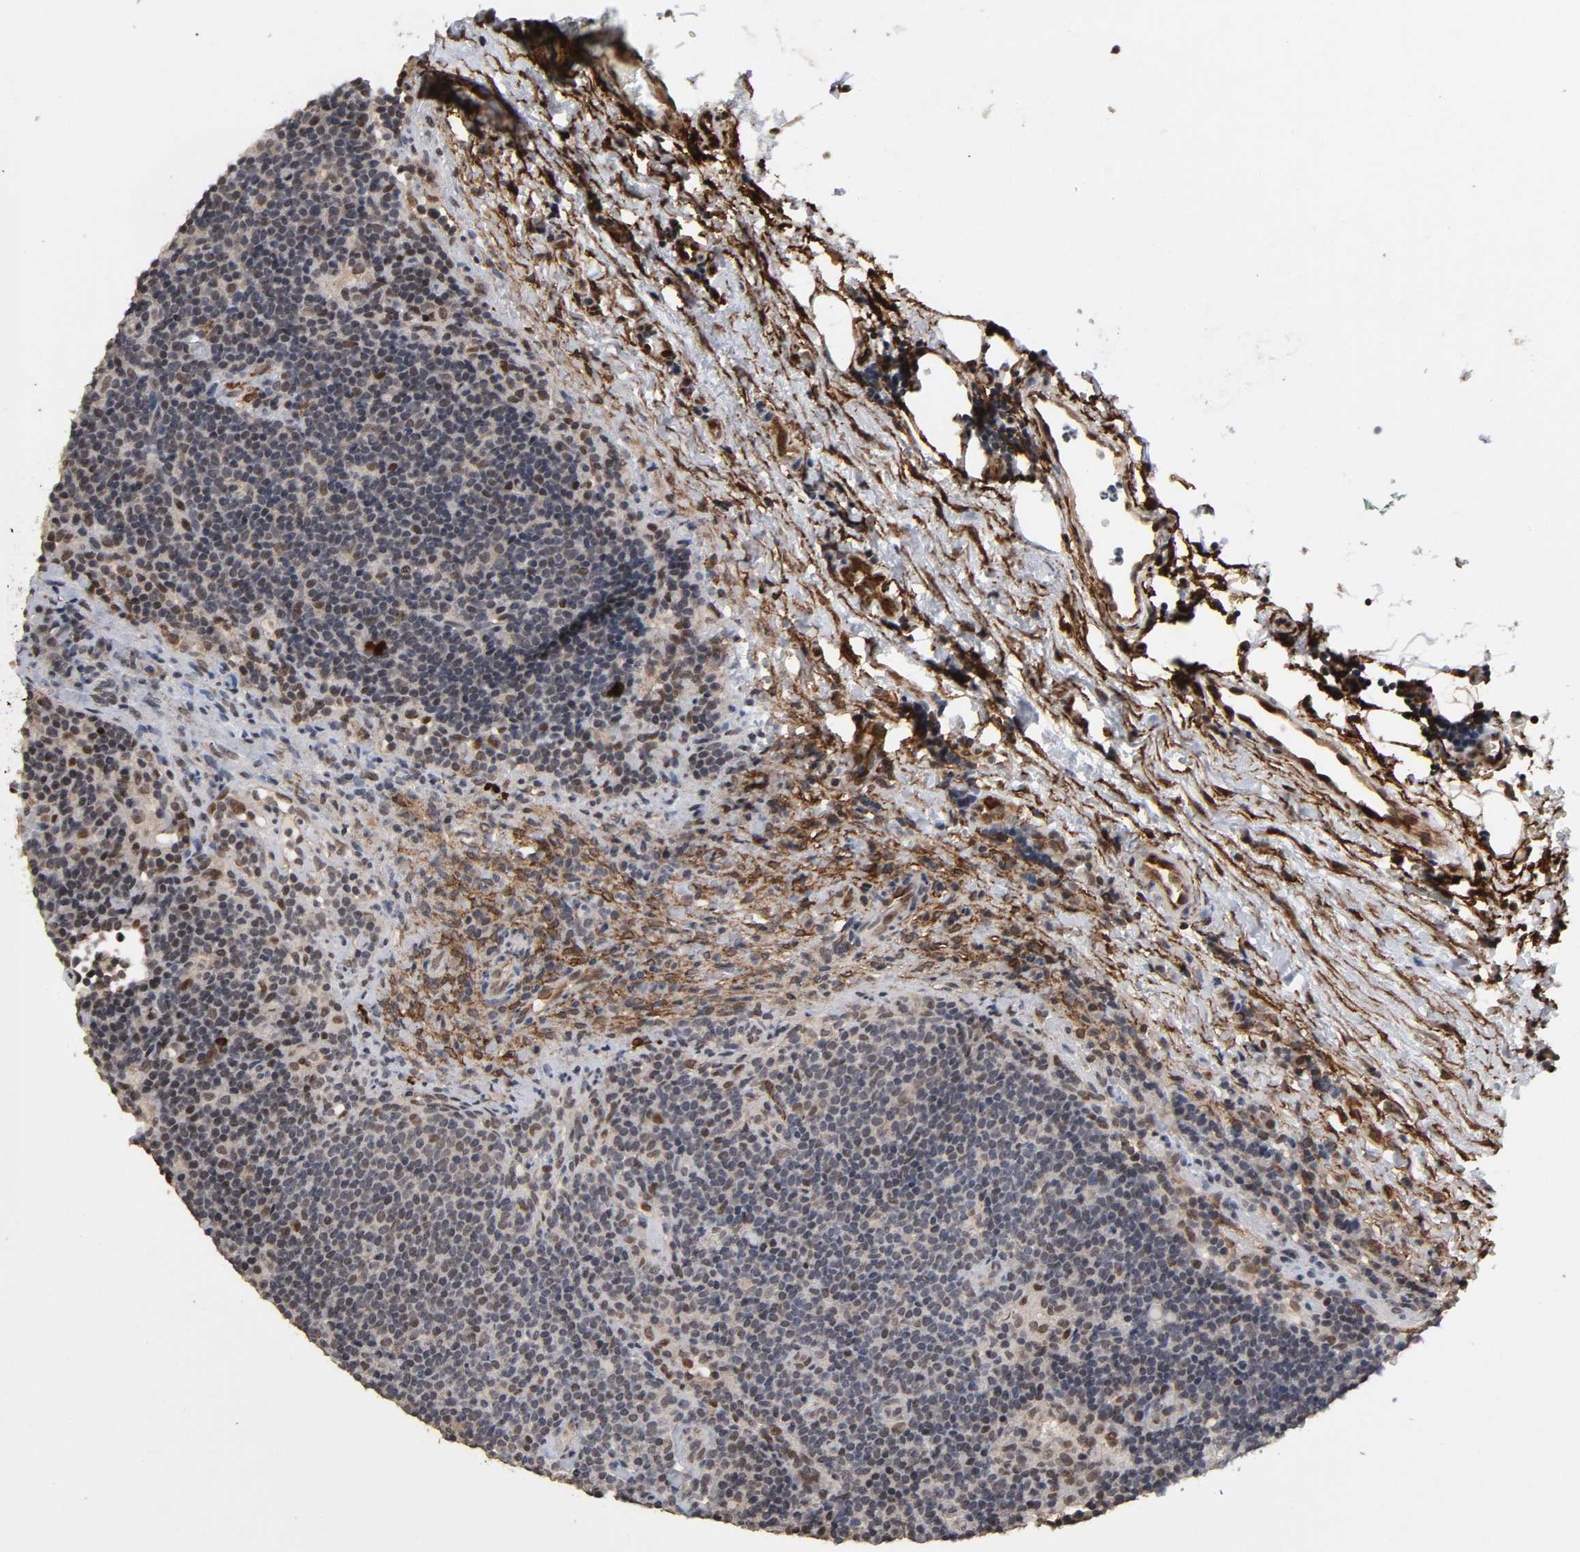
{"staining": {"intensity": "moderate", "quantity": "25%-75%", "location": "cytoplasmic/membranous,nuclear"}, "tissue": "lymphoma", "cell_type": "Tumor cells", "image_type": "cancer", "snomed": [{"axis": "morphology", "description": "Malignant lymphoma, non-Hodgkin's type, Low grade"}, {"axis": "topography", "description": "Lymph node"}], "caption": "This is a histology image of immunohistochemistry (IHC) staining of malignant lymphoma, non-Hodgkin's type (low-grade), which shows moderate positivity in the cytoplasmic/membranous and nuclear of tumor cells.", "gene": "AHNAK2", "patient": {"sex": "male", "age": 70}}